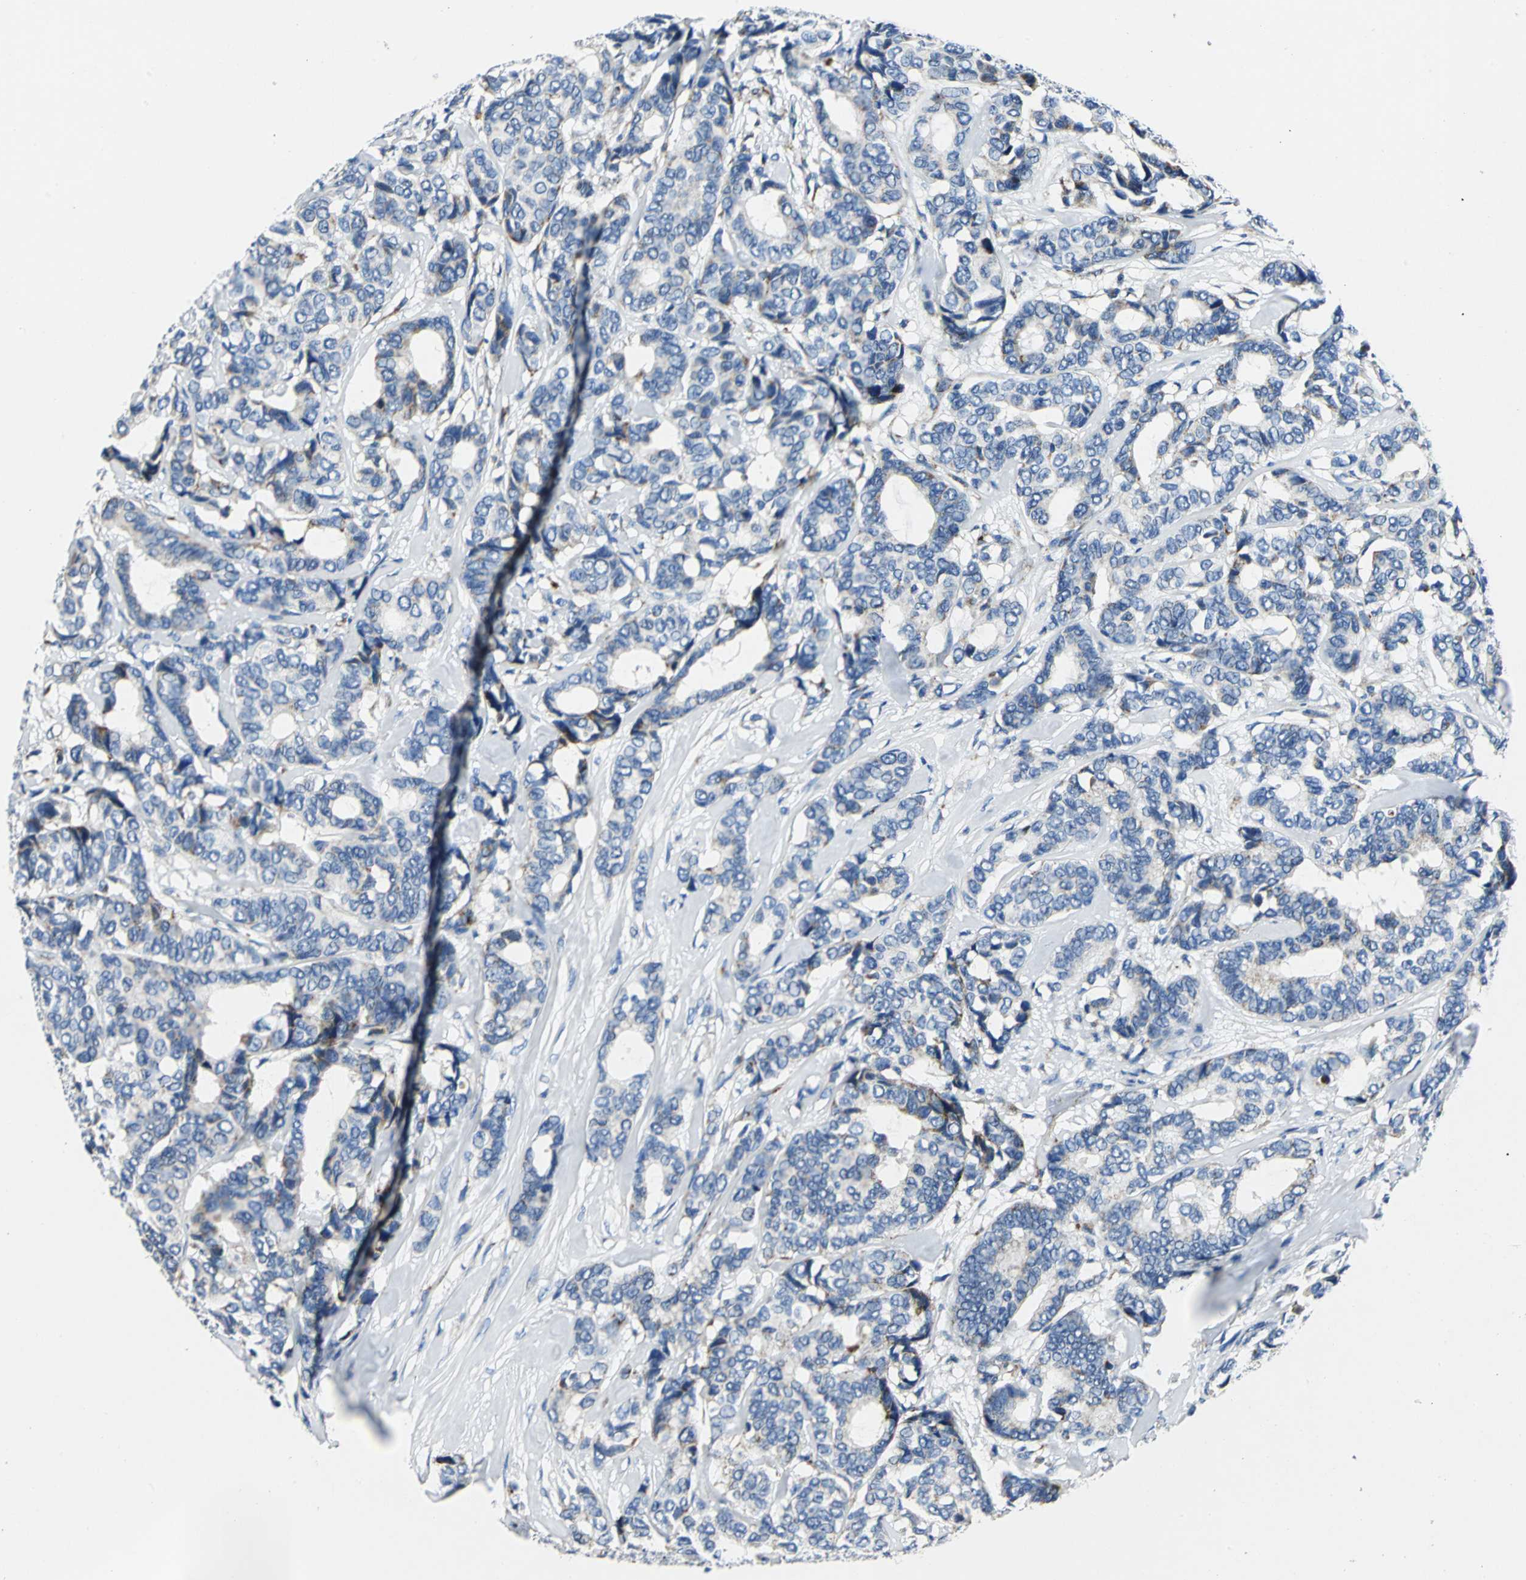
{"staining": {"intensity": "weak", "quantity": "25%-75%", "location": "cytoplasmic/membranous"}, "tissue": "breast cancer", "cell_type": "Tumor cells", "image_type": "cancer", "snomed": [{"axis": "morphology", "description": "Duct carcinoma"}, {"axis": "topography", "description": "Breast"}], "caption": "Infiltrating ductal carcinoma (breast) tissue displays weak cytoplasmic/membranous staining in about 25%-75% of tumor cells, visualized by immunohistochemistry.", "gene": "IFI6", "patient": {"sex": "female", "age": 87}}